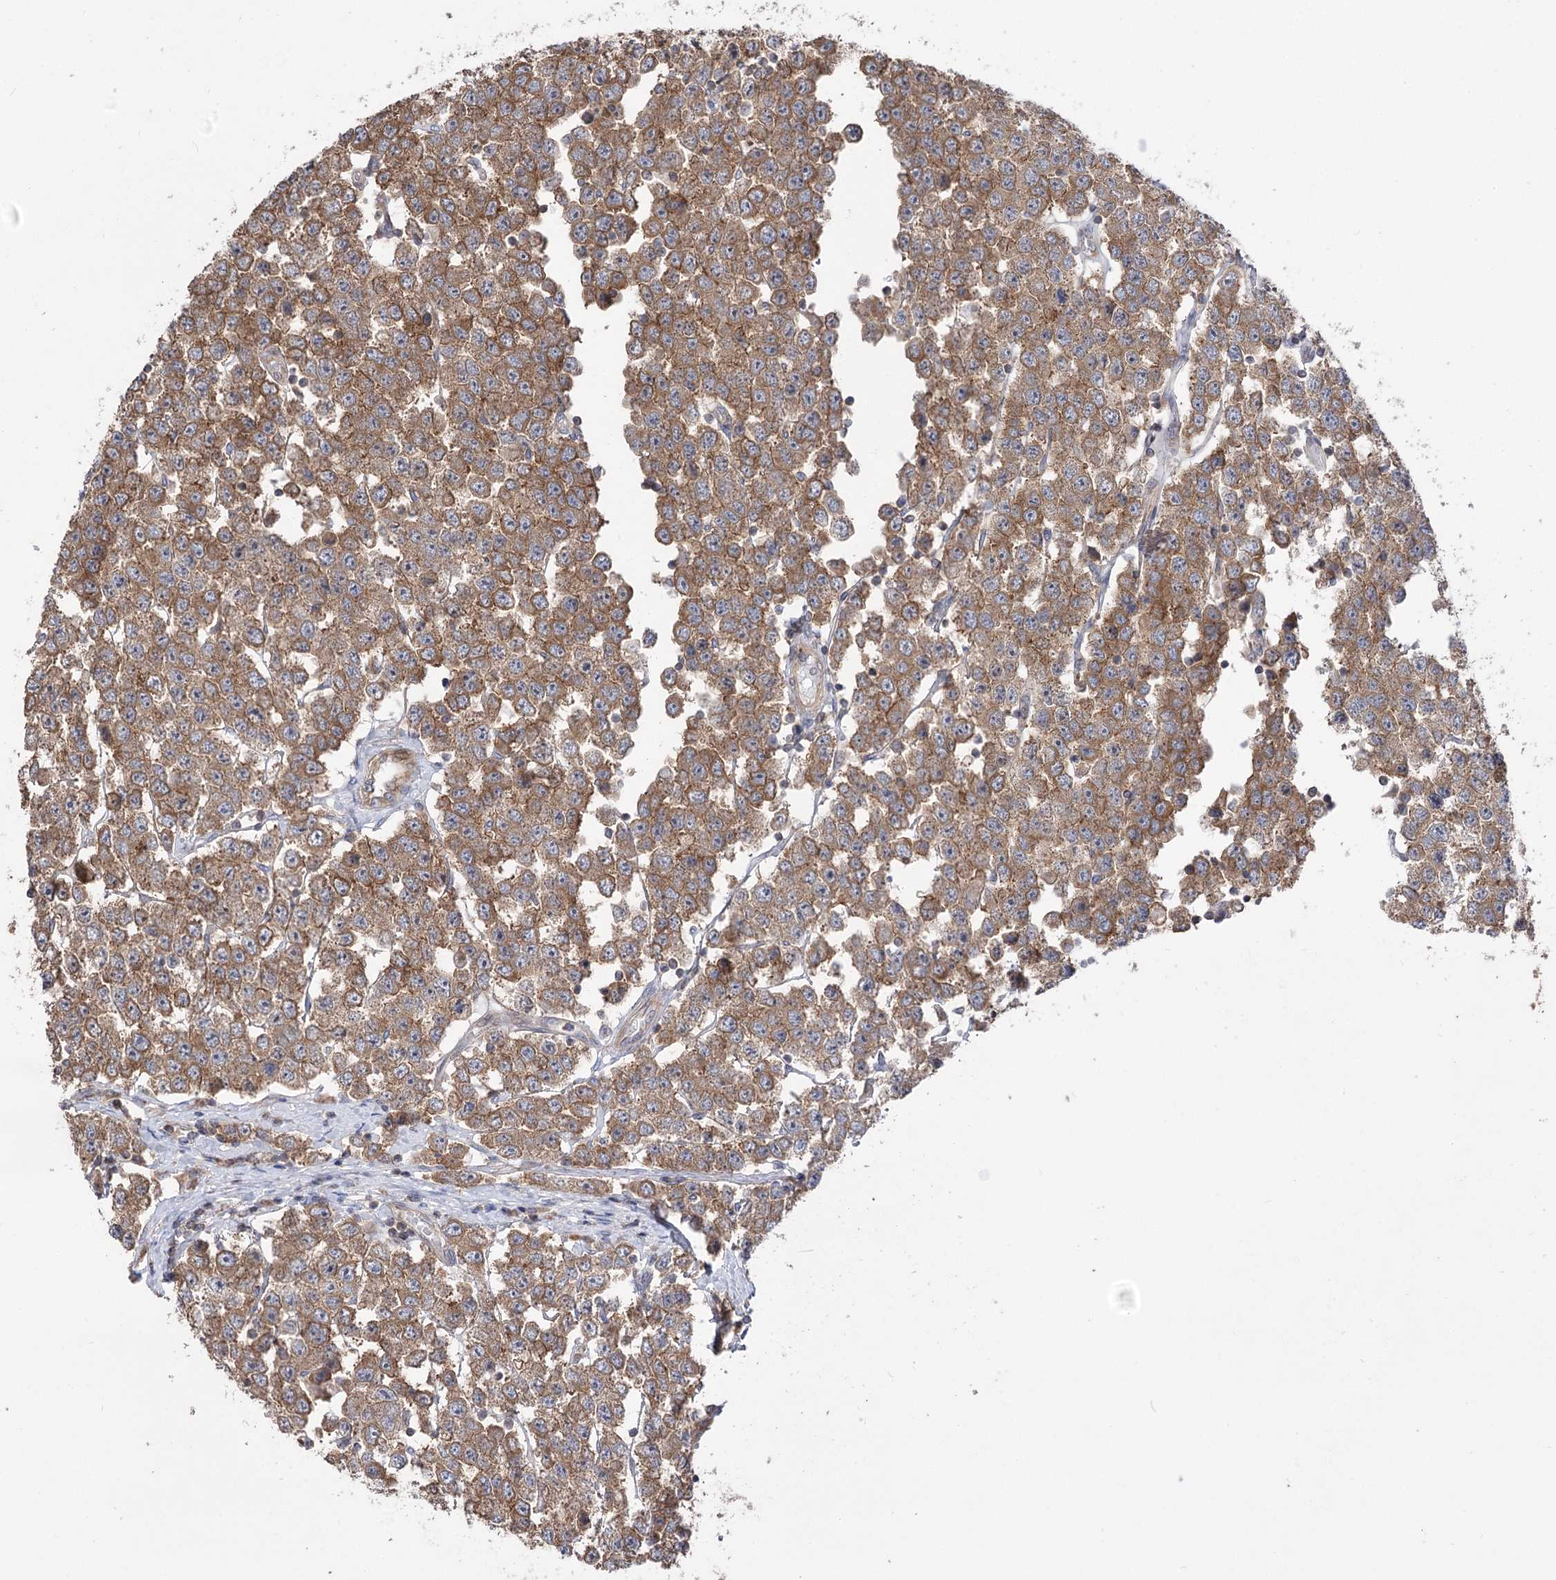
{"staining": {"intensity": "moderate", "quantity": ">75%", "location": "cytoplasmic/membranous"}, "tissue": "testis cancer", "cell_type": "Tumor cells", "image_type": "cancer", "snomed": [{"axis": "morphology", "description": "Seminoma, NOS"}, {"axis": "topography", "description": "Testis"}], "caption": "A brown stain labels moderate cytoplasmic/membranous expression of a protein in human seminoma (testis) tumor cells.", "gene": "XYLB", "patient": {"sex": "male", "age": 28}}